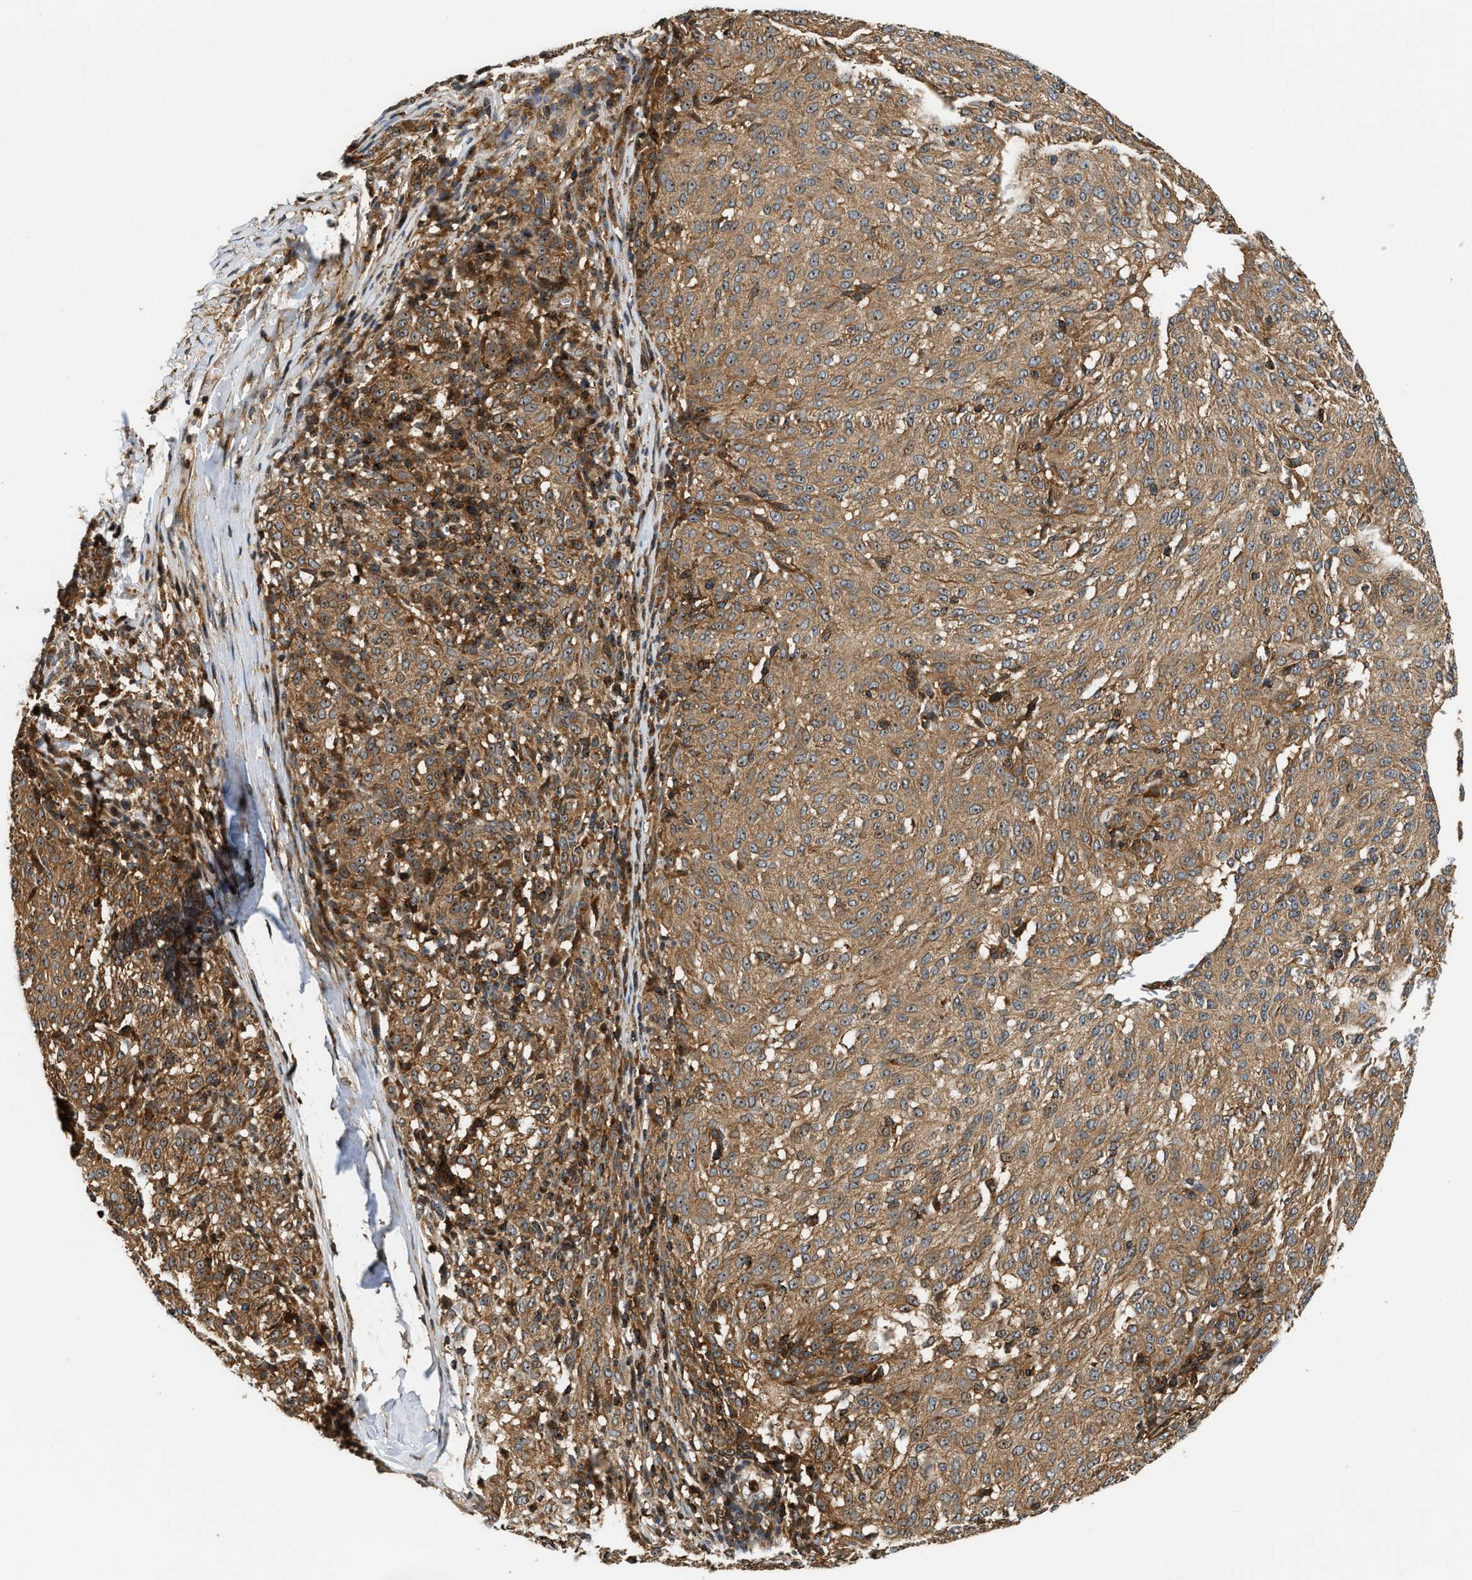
{"staining": {"intensity": "moderate", "quantity": ">75%", "location": "cytoplasmic/membranous"}, "tissue": "melanoma", "cell_type": "Tumor cells", "image_type": "cancer", "snomed": [{"axis": "morphology", "description": "Malignant melanoma, NOS"}, {"axis": "topography", "description": "Skin"}], "caption": "Melanoma stained with a brown dye reveals moderate cytoplasmic/membranous positive expression in approximately >75% of tumor cells.", "gene": "SNX5", "patient": {"sex": "female", "age": 72}}